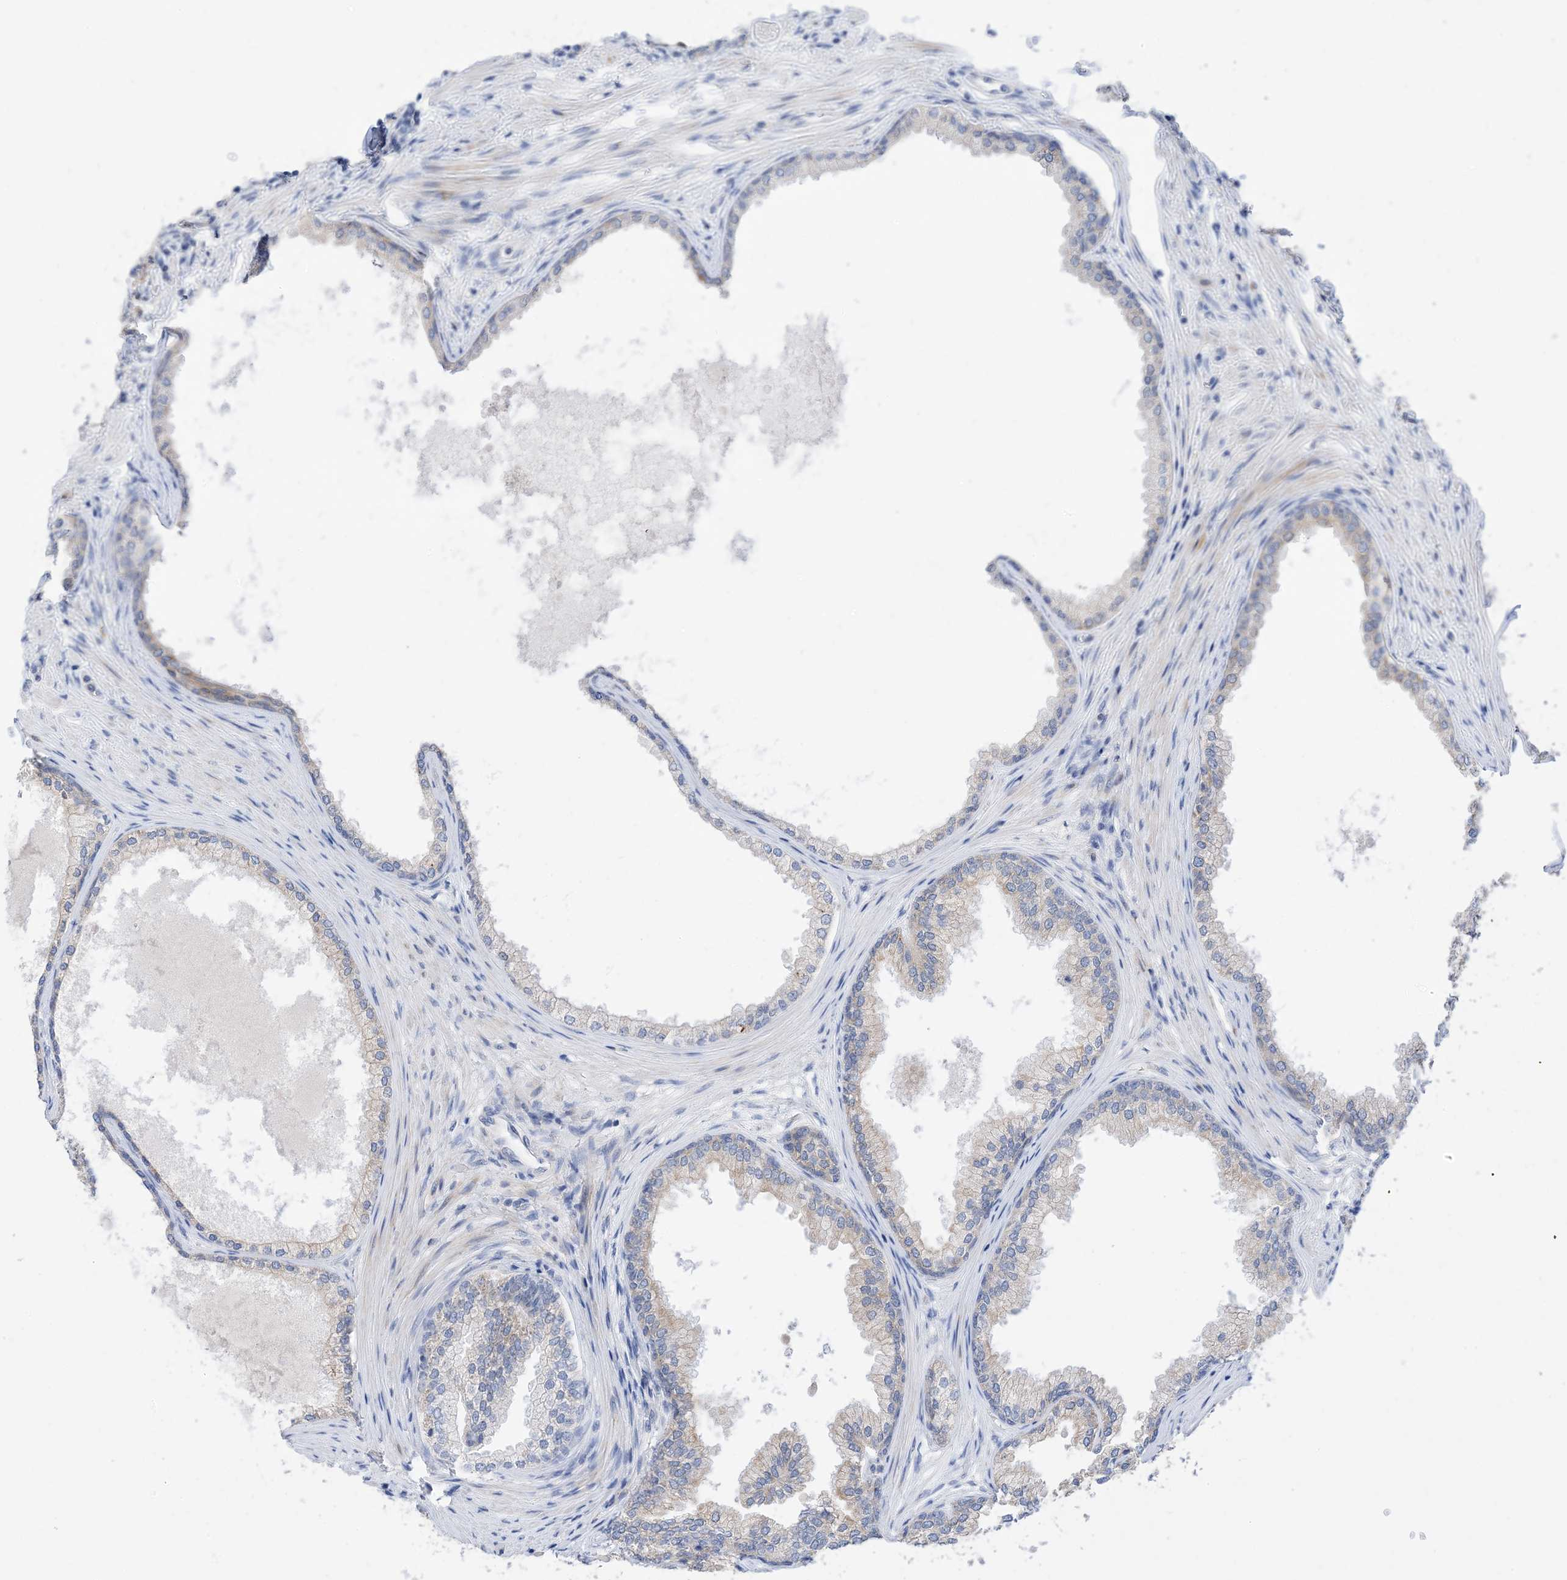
{"staining": {"intensity": "moderate", "quantity": "25%-75%", "location": "cytoplasmic/membranous"}, "tissue": "prostate", "cell_type": "Glandular cells", "image_type": "normal", "snomed": [{"axis": "morphology", "description": "Normal tissue, NOS"}, {"axis": "topography", "description": "Prostate"}], "caption": "Immunohistochemistry (DAB (3,3'-diaminobenzidine)) staining of benign human prostate displays moderate cytoplasmic/membranous protein positivity in approximately 25%-75% of glandular cells.", "gene": "PLK4", "patient": {"sex": "male", "age": 76}}